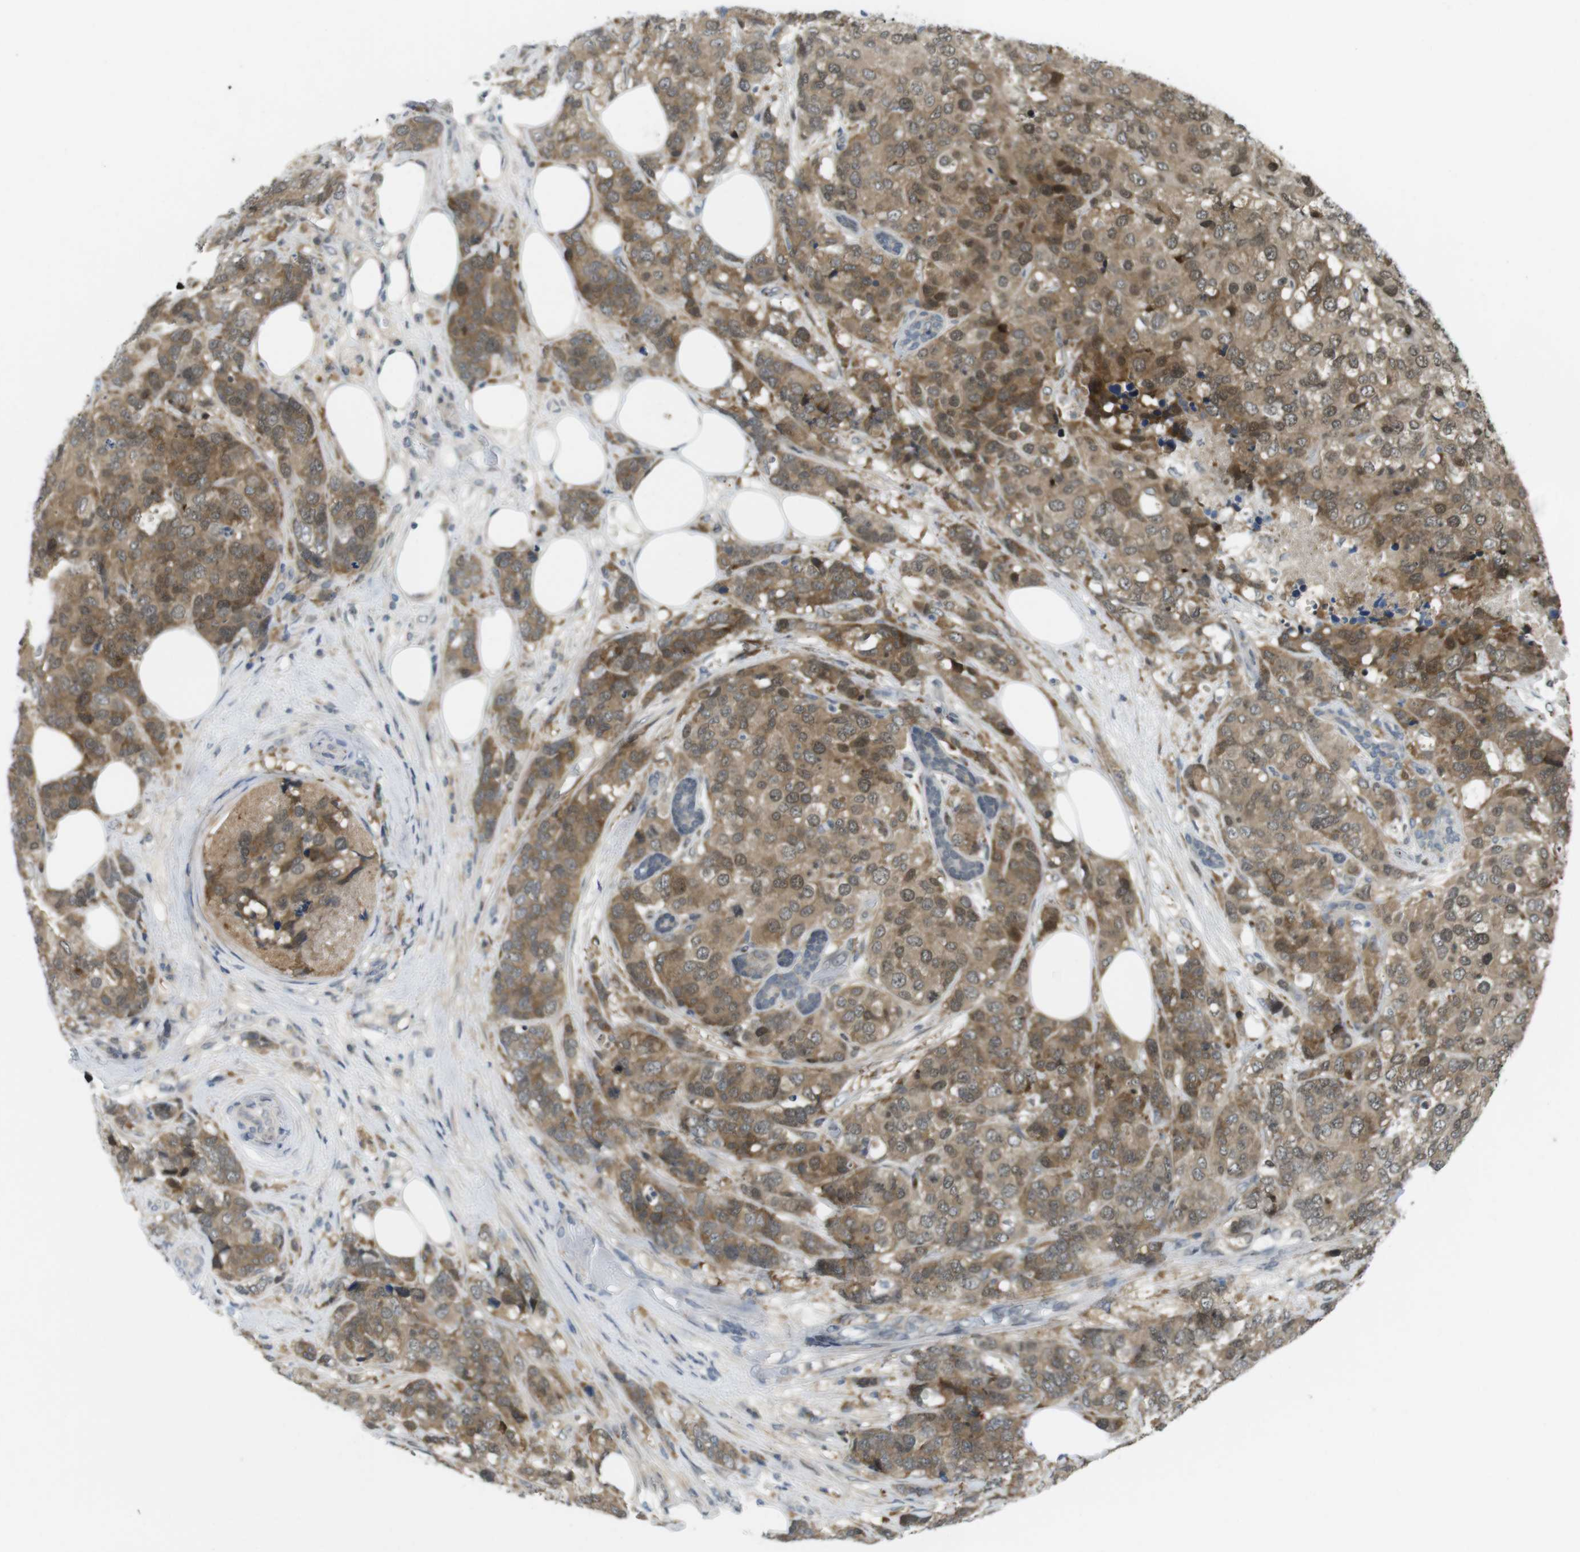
{"staining": {"intensity": "moderate", "quantity": ">75%", "location": "cytoplasmic/membranous,nuclear"}, "tissue": "breast cancer", "cell_type": "Tumor cells", "image_type": "cancer", "snomed": [{"axis": "morphology", "description": "Lobular carcinoma"}, {"axis": "topography", "description": "Breast"}], "caption": "Breast cancer (lobular carcinoma) stained with DAB IHC displays medium levels of moderate cytoplasmic/membranous and nuclear staining in approximately >75% of tumor cells.", "gene": "CASP2", "patient": {"sex": "female", "age": 59}}